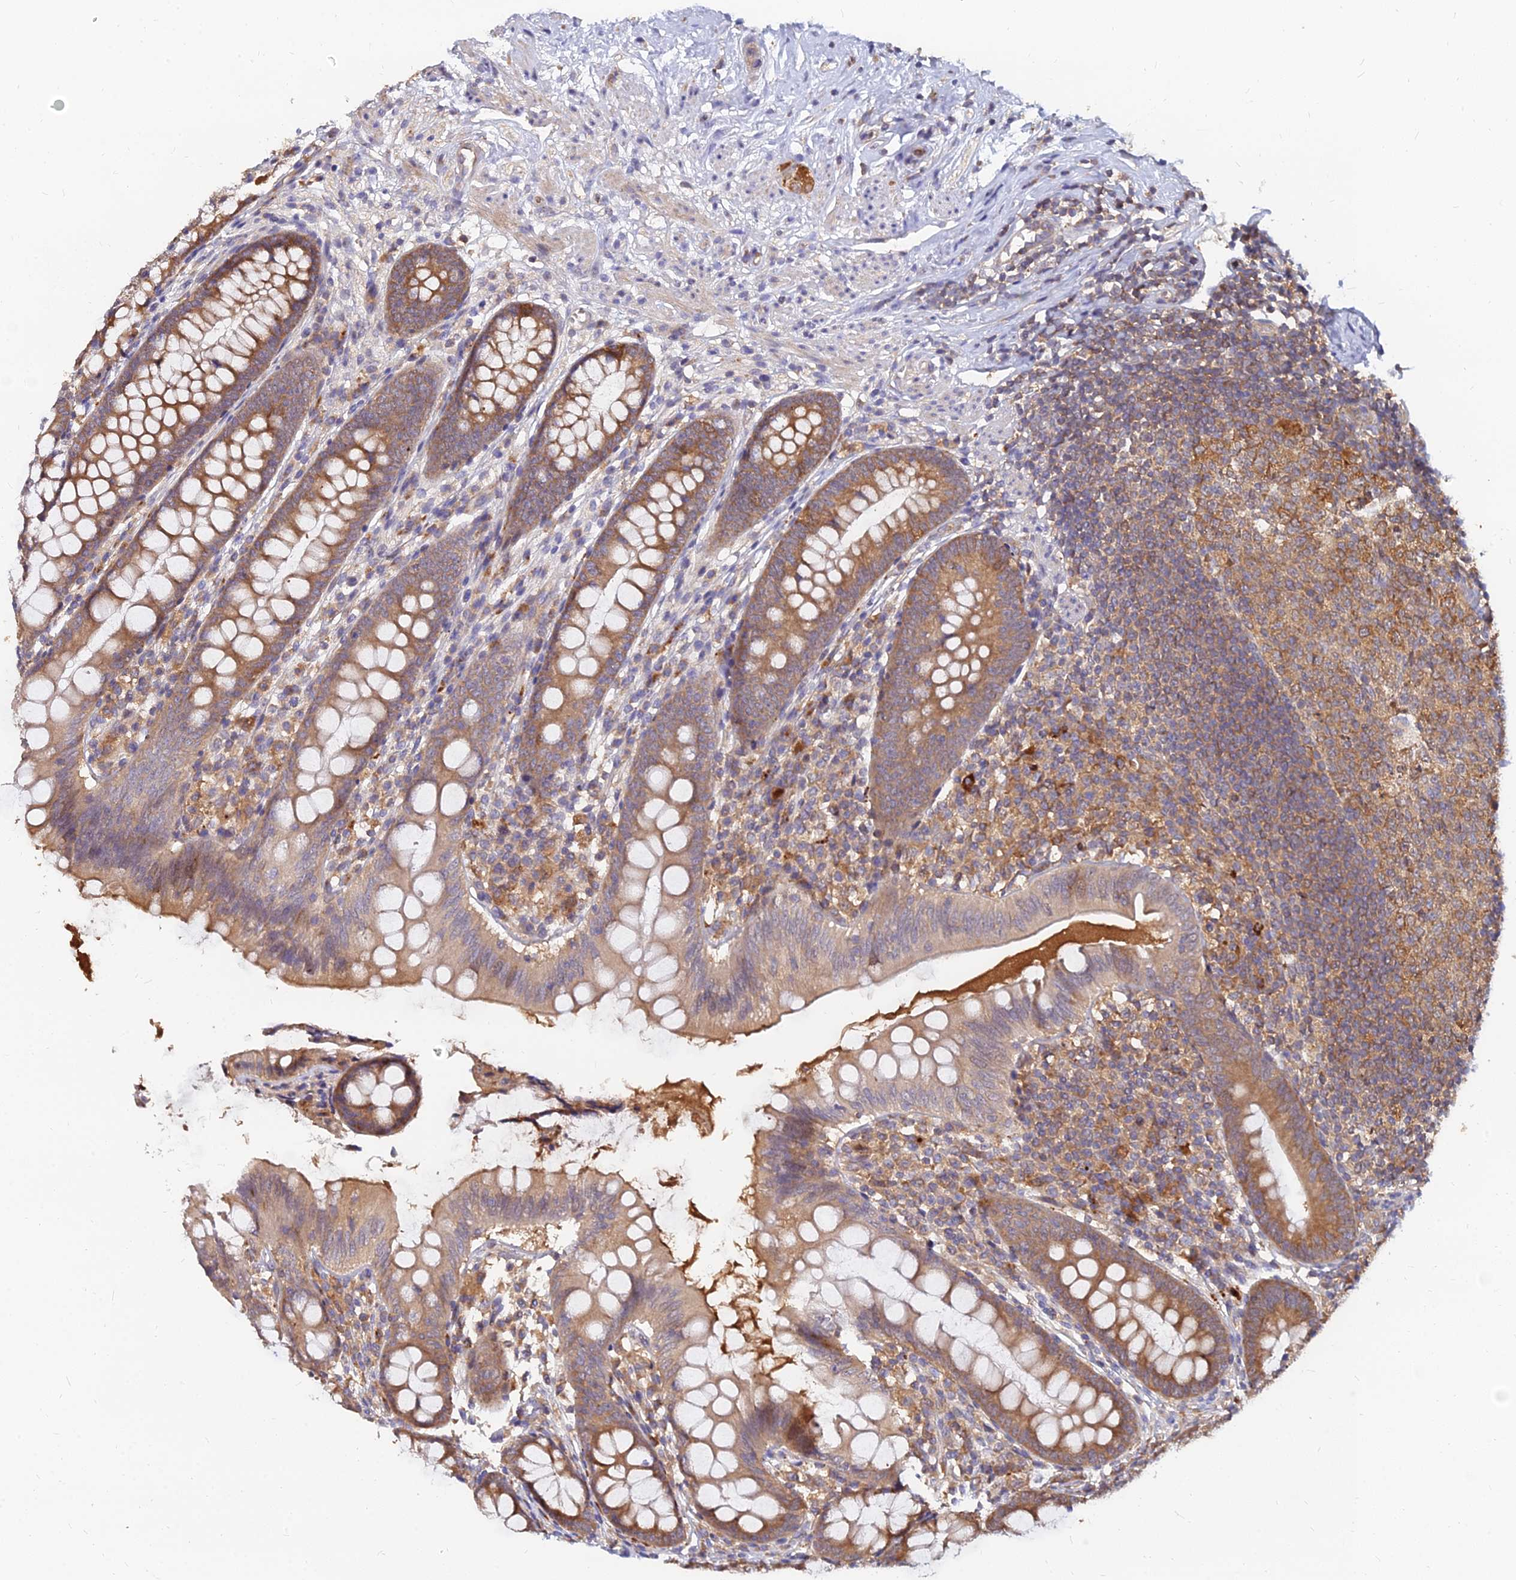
{"staining": {"intensity": "moderate", "quantity": ">75%", "location": "cytoplasmic/membranous"}, "tissue": "appendix", "cell_type": "Glandular cells", "image_type": "normal", "snomed": [{"axis": "morphology", "description": "Normal tissue, NOS"}, {"axis": "topography", "description": "Appendix"}], "caption": "Appendix stained for a protein (brown) reveals moderate cytoplasmic/membranous positive expression in about >75% of glandular cells.", "gene": "CCT6A", "patient": {"sex": "female", "age": 51}}